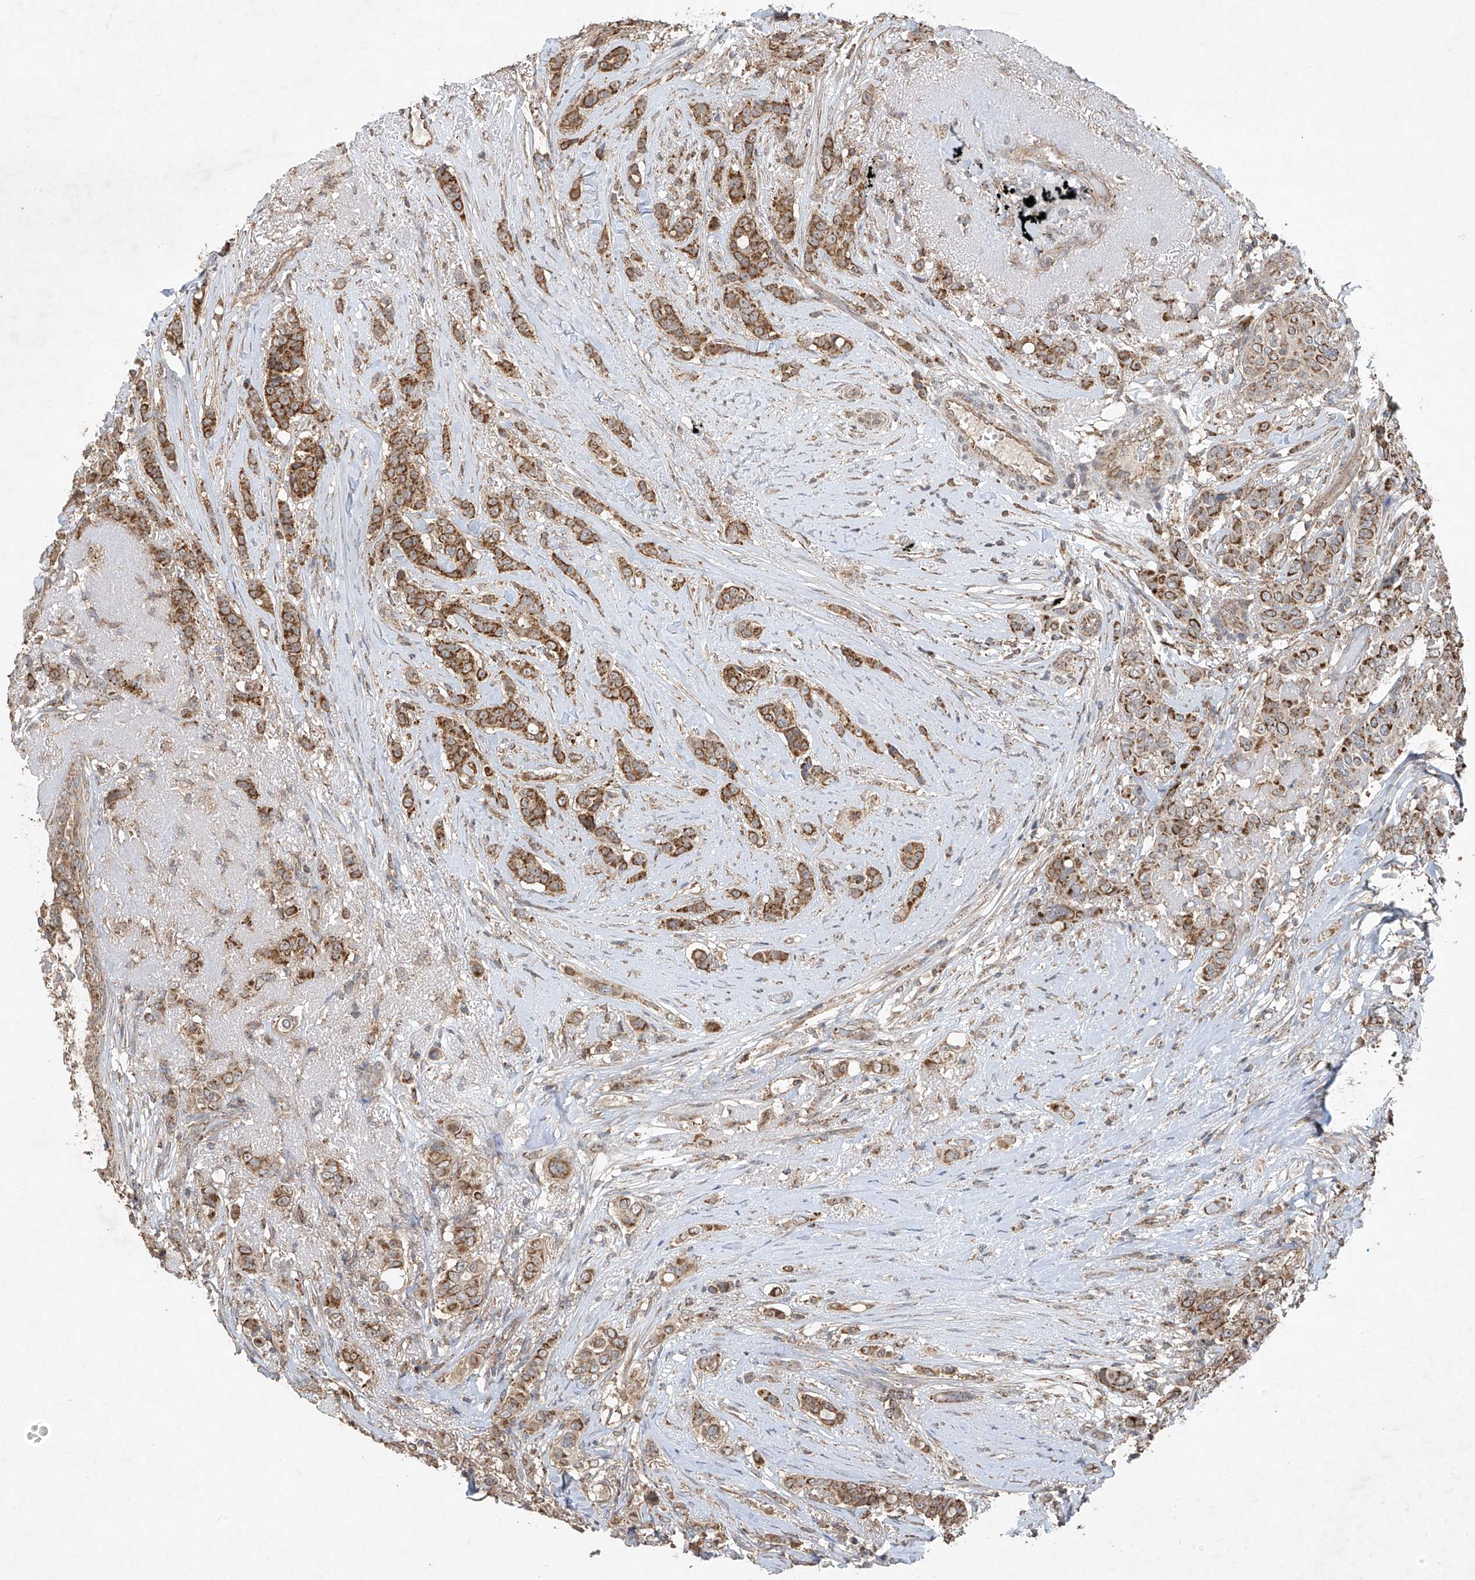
{"staining": {"intensity": "moderate", "quantity": ">75%", "location": "cytoplasmic/membranous"}, "tissue": "breast cancer", "cell_type": "Tumor cells", "image_type": "cancer", "snomed": [{"axis": "morphology", "description": "Lobular carcinoma"}, {"axis": "topography", "description": "Breast"}], "caption": "This photomicrograph displays immunohistochemistry (IHC) staining of breast cancer (lobular carcinoma), with medium moderate cytoplasmic/membranous positivity in about >75% of tumor cells.", "gene": "UQCC1", "patient": {"sex": "female", "age": 51}}